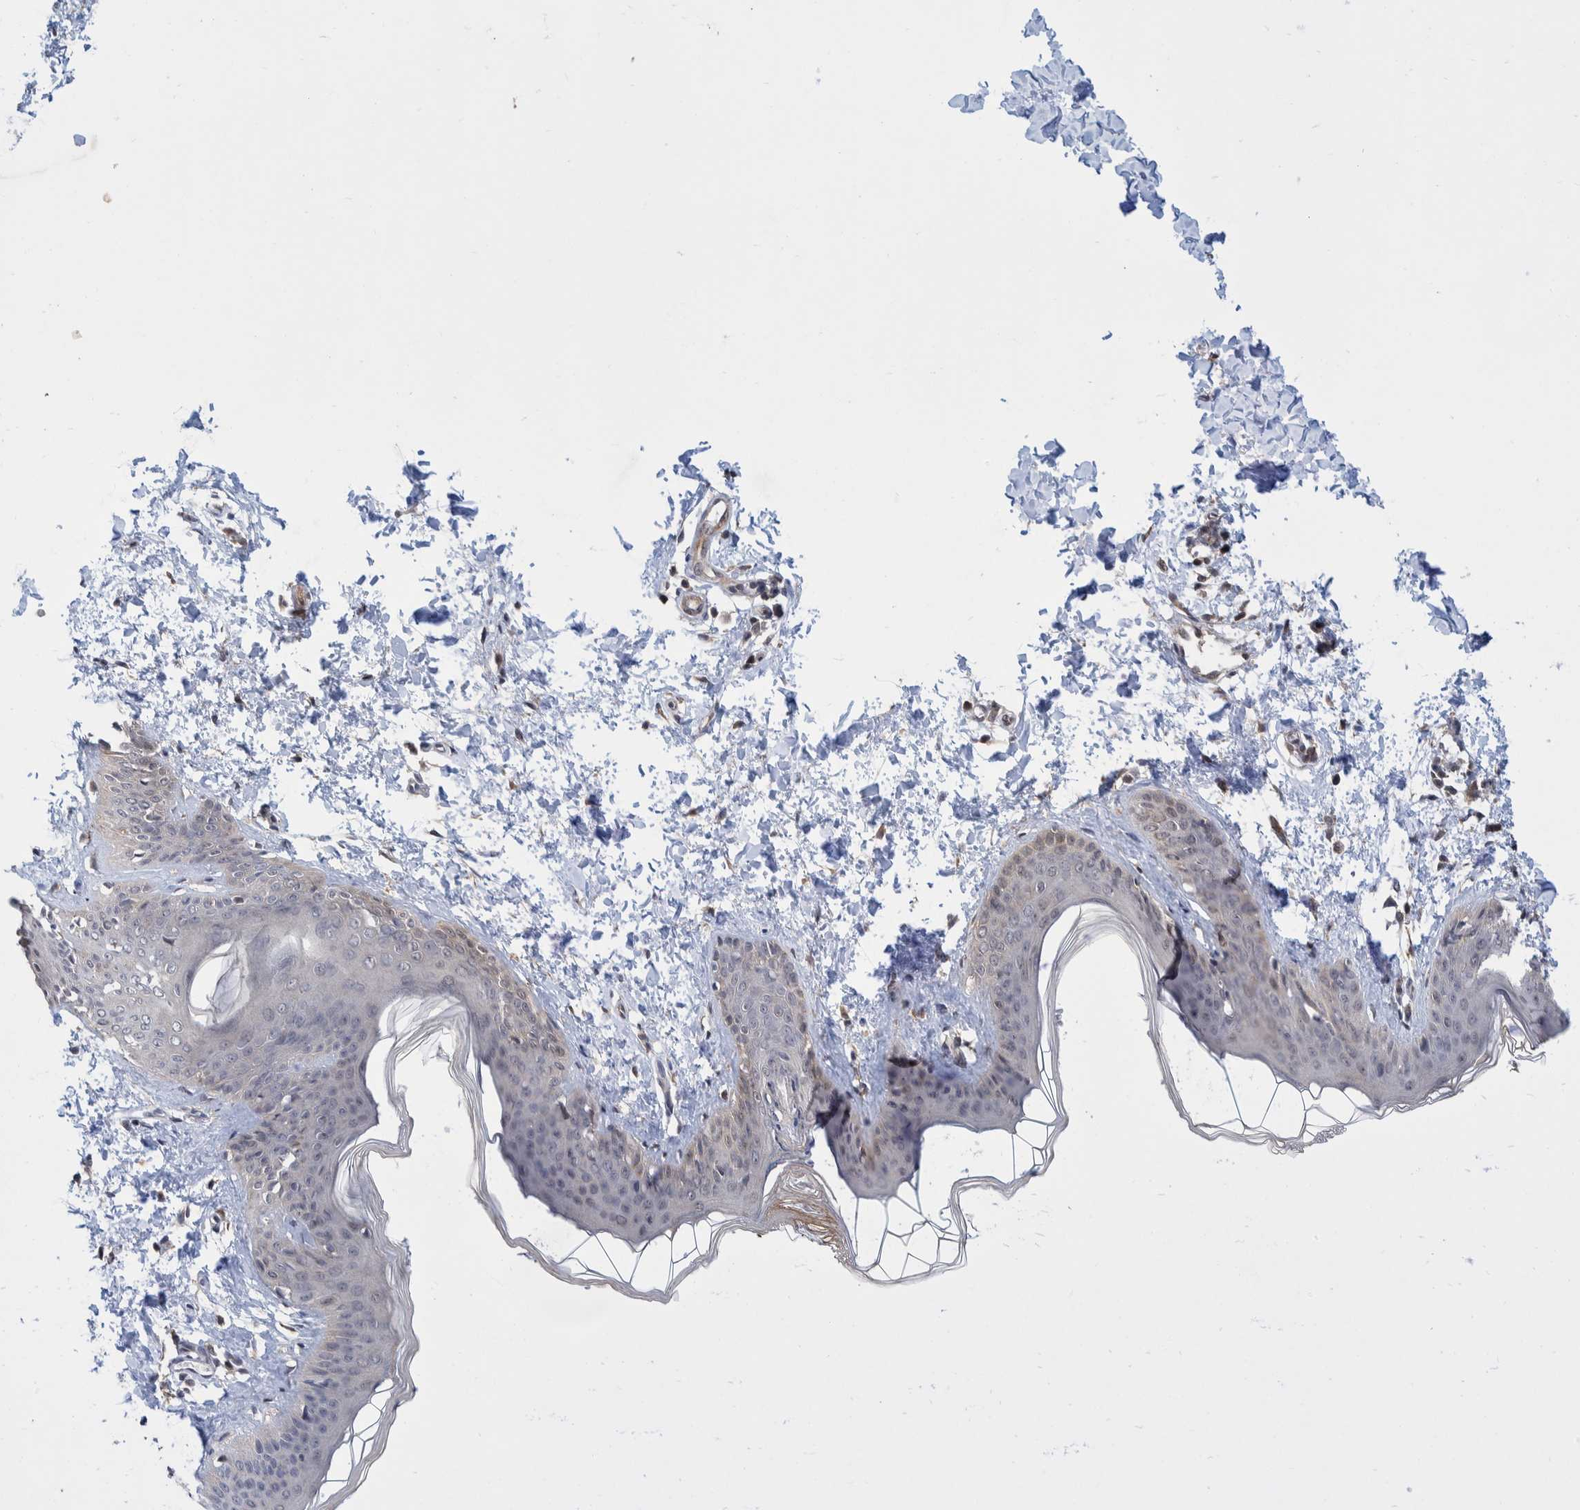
{"staining": {"intensity": "moderate", "quantity": ">75%", "location": "cytoplasmic/membranous"}, "tissue": "skin", "cell_type": "Fibroblasts", "image_type": "normal", "snomed": [{"axis": "morphology", "description": "Normal tissue, NOS"}, {"axis": "topography", "description": "Skin"}], "caption": "Immunohistochemical staining of normal human skin shows medium levels of moderate cytoplasmic/membranous positivity in about >75% of fibroblasts.", "gene": "PLPBP", "patient": {"sex": "female", "age": 17}}